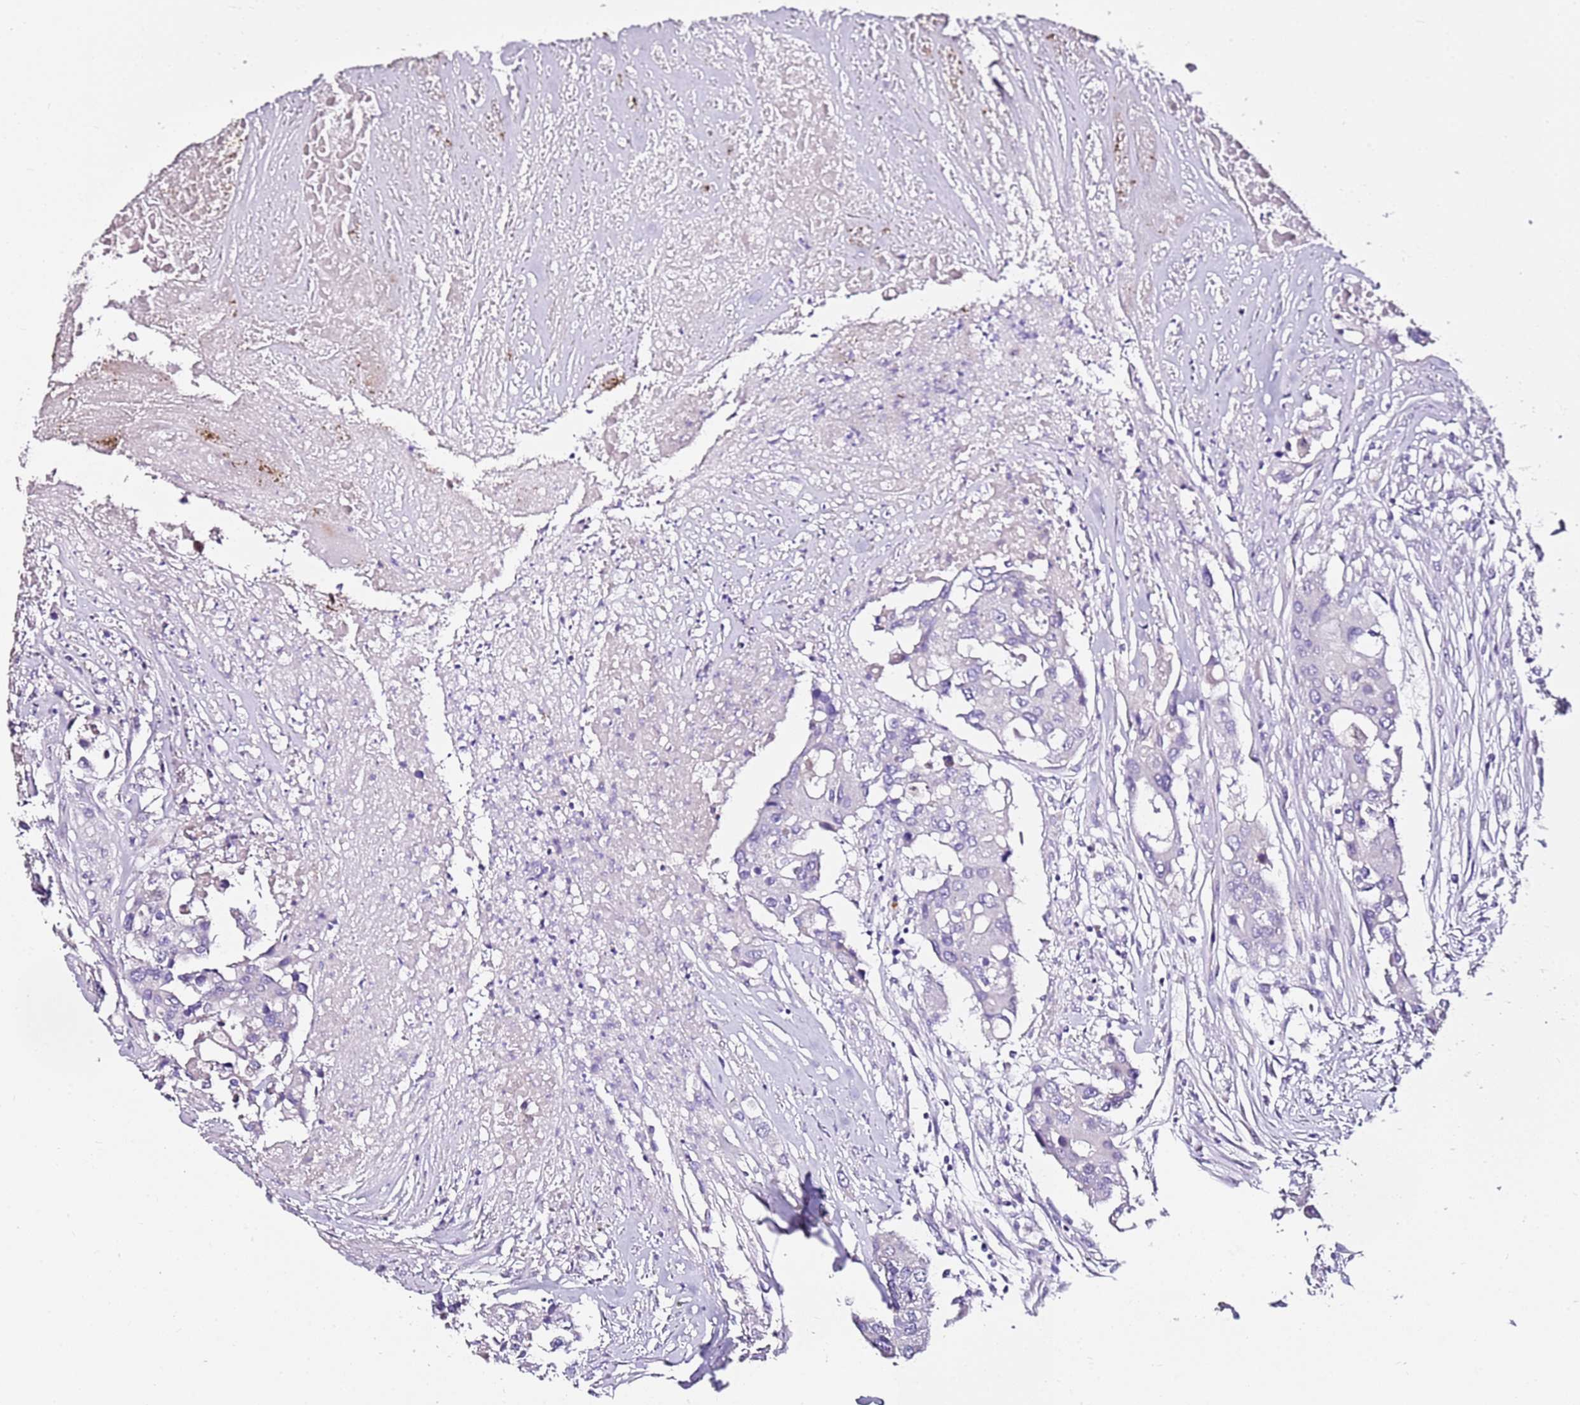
{"staining": {"intensity": "negative", "quantity": "none", "location": "none"}, "tissue": "colorectal cancer", "cell_type": "Tumor cells", "image_type": "cancer", "snomed": [{"axis": "morphology", "description": "Adenocarcinoma, NOS"}, {"axis": "topography", "description": "Colon"}], "caption": "Human colorectal adenocarcinoma stained for a protein using immunohistochemistry (IHC) shows no staining in tumor cells.", "gene": "MYBPC3", "patient": {"sex": "male", "age": 77}}